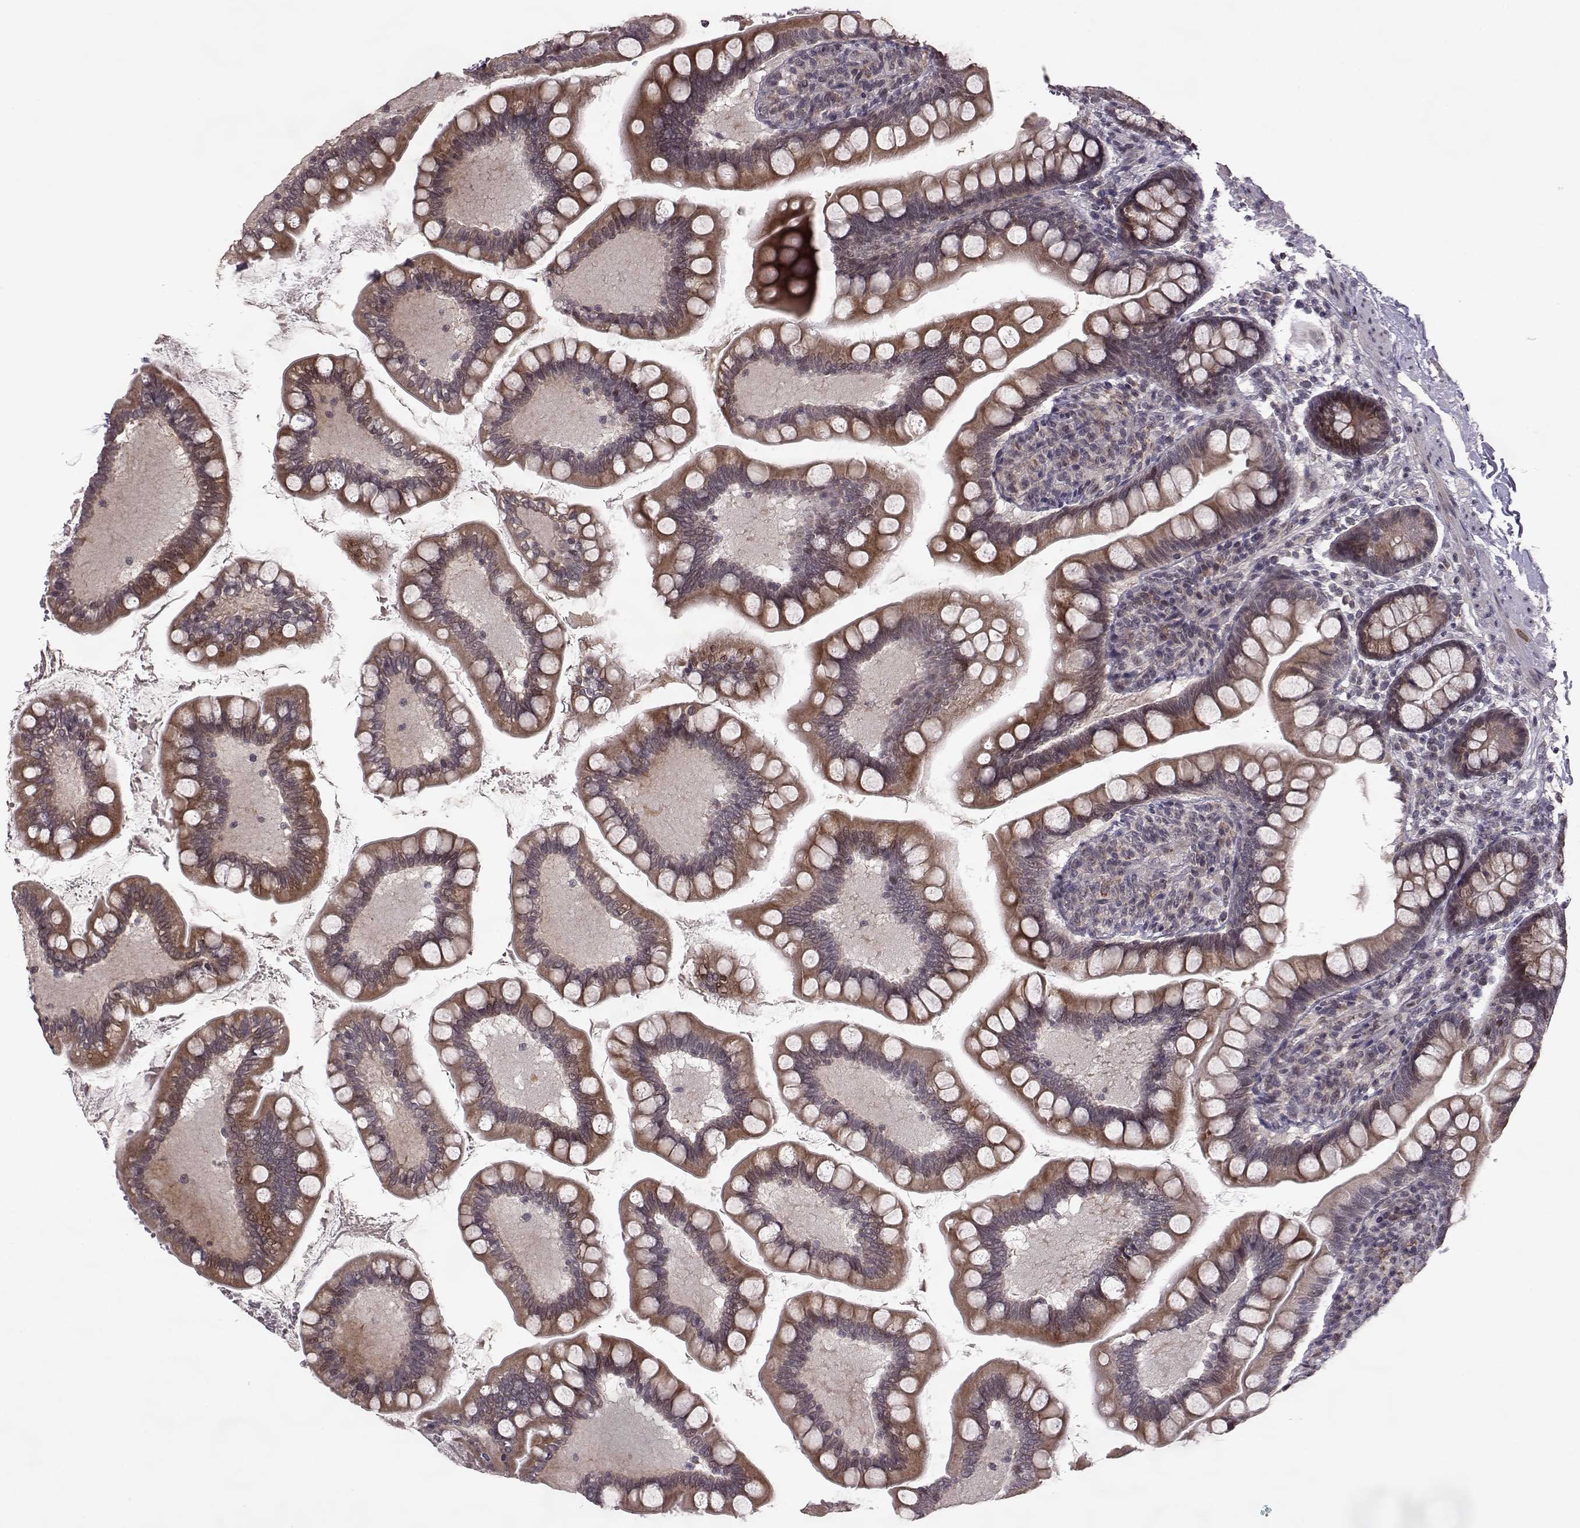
{"staining": {"intensity": "strong", "quantity": "25%-75%", "location": "cytoplasmic/membranous"}, "tissue": "small intestine", "cell_type": "Glandular cells", "image_type": "normal", "snomed": [{"axis": "morphology", "description": "Normal tissue, NOS"}, {"axis": "topography", "description": "Small intestine"}], "caption": "Glandular cells exhibit high levels of strong cytoplasmic/membranous staining in approximately 25%-75% of cells in benign small intestine.", "gene": "ELOVL5", "patient": {"sex": "female", "age": 56}}